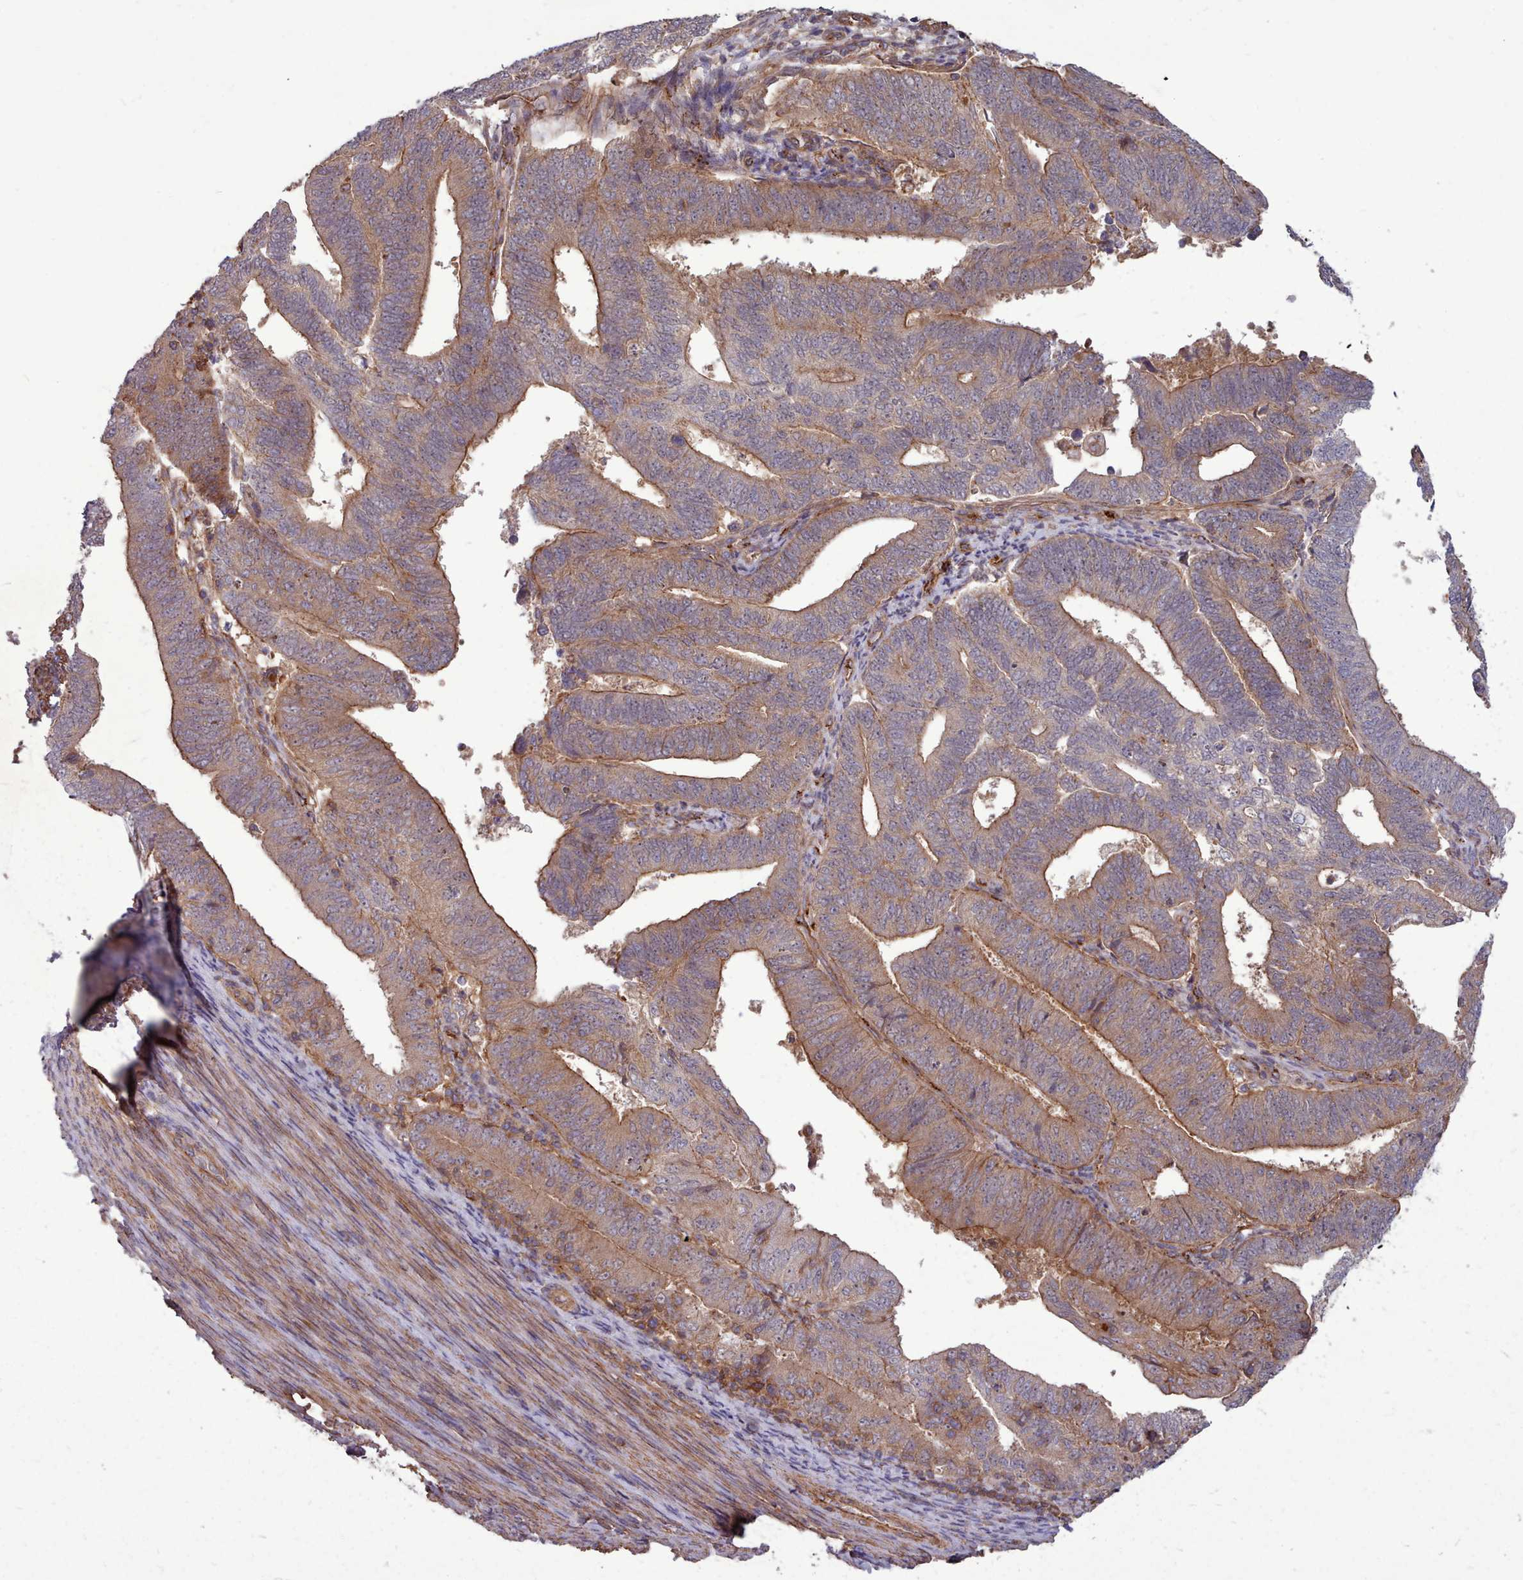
{"staining": {"intensity": "moderate", "quantity": ">75%", "location": "cytoplasmic/membranous"}, "tissue": "endometrial cancer", "cell_type": "Tumor cells", "image_type": "cancer", "snomed": [{"axis": "morphology", "description": "Adenocarcinoma, NOS"}, {"axis": "topography", "description": "Endometrium"}], "caption": "Adenocarcinoma (endometrial) stained with immunohistochemistry displays moderate cytoplasmic/membranous staining in approximately >75% of tumor cells.", "gene": "STUB1", "patient": {"sex": "female", "age": 70}}